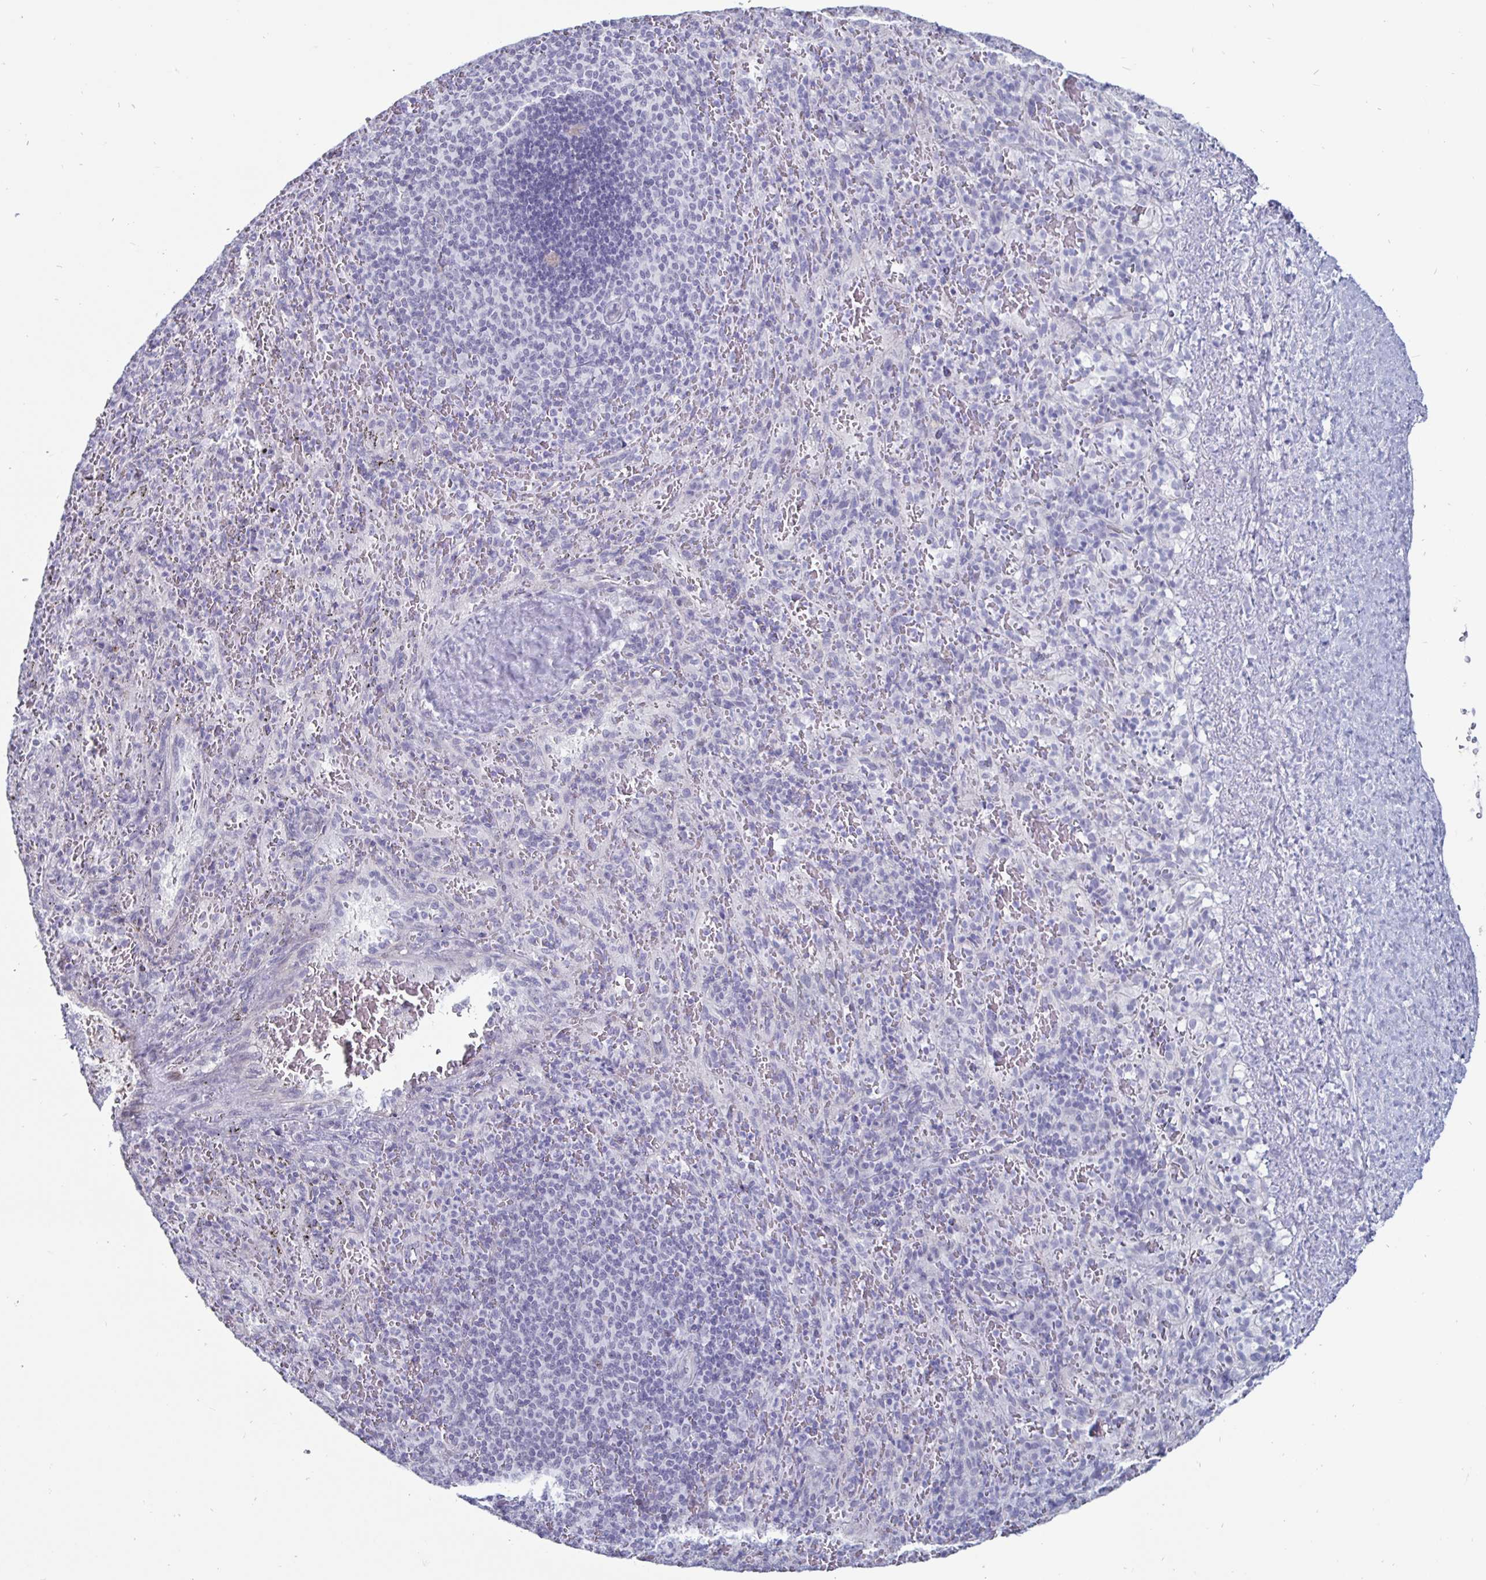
{"staining": {"intensity": "negative", "quantity": "none", "location": "none"}, "tissue": "spleen", "cell_type": "Cells in red pulp", "image_type": "normal", "snomed": [{"axis": "morphology", "description": "Normal tissue, NOS"}, {"axis": "topography", "description": "Spleen"}], "caption": "DAB (3,3'-diaminobenzidine) immunohistochemical staining of benign spleen shows no significant expression in cells in red pulp. (Immunohistochemistry (ihc), brightfield microscopy, high magnification).", "gene": "OOSP2", "patient": {"sex": "male", "age": 57}}